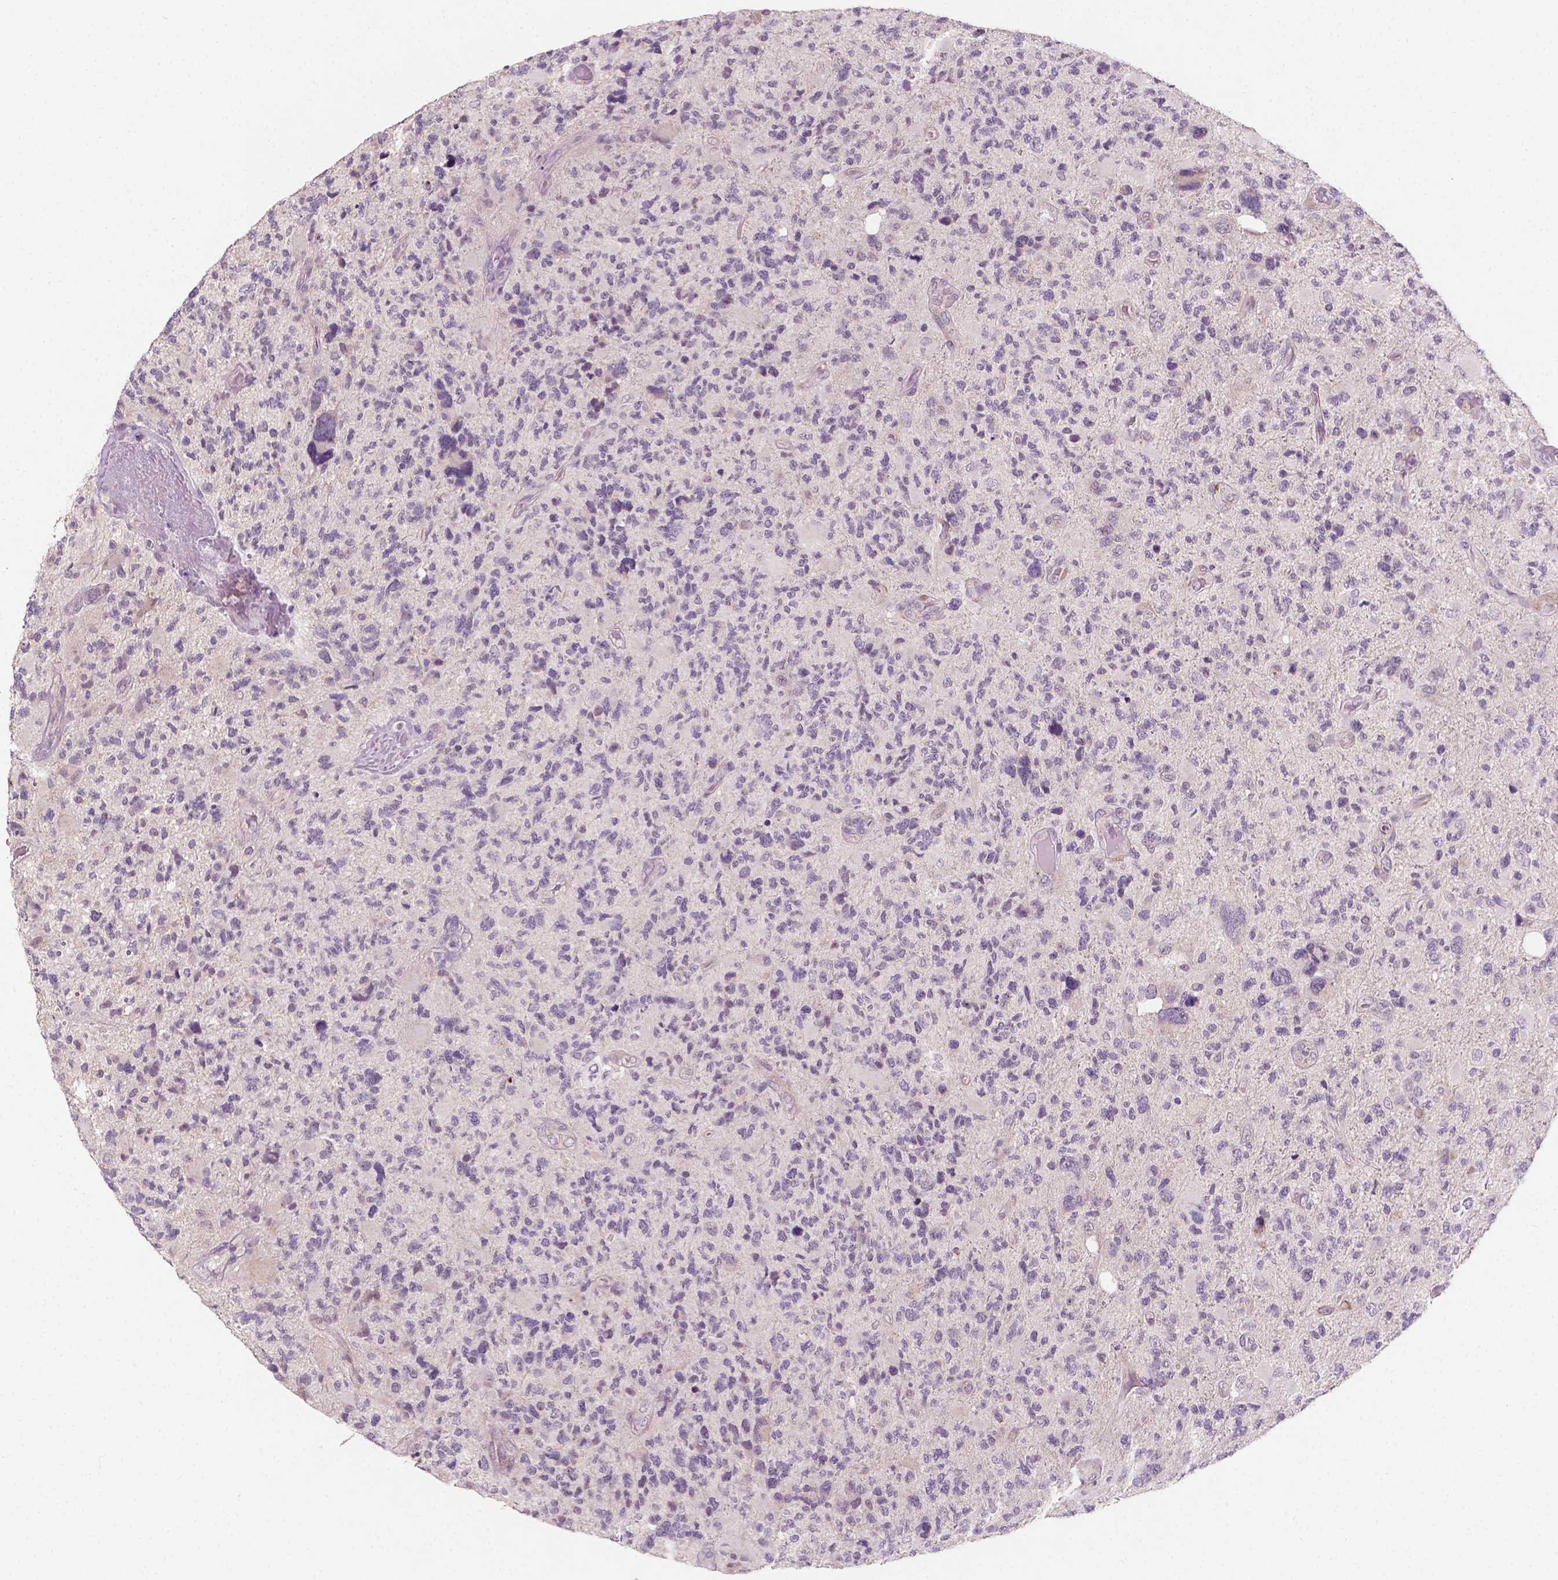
{"staining": {"intensity": "negative", "quantity": "none", "location": "none"}, "tissue": "glioma", "cell_type": "Tumor cells", "image_type": "cancer", "snomed": [{"axis": "morphology", "description": "Glioma, malignant, High grade"}, {"axis": "topography", "description": "Brain"}], "caption": "High power microscopy histopathology image of an IHC micrograph of glioma, revealing no significant staining in tumor cells.", "gene": "SIRT2", "patient": {"sex": "female", "age": 71}}